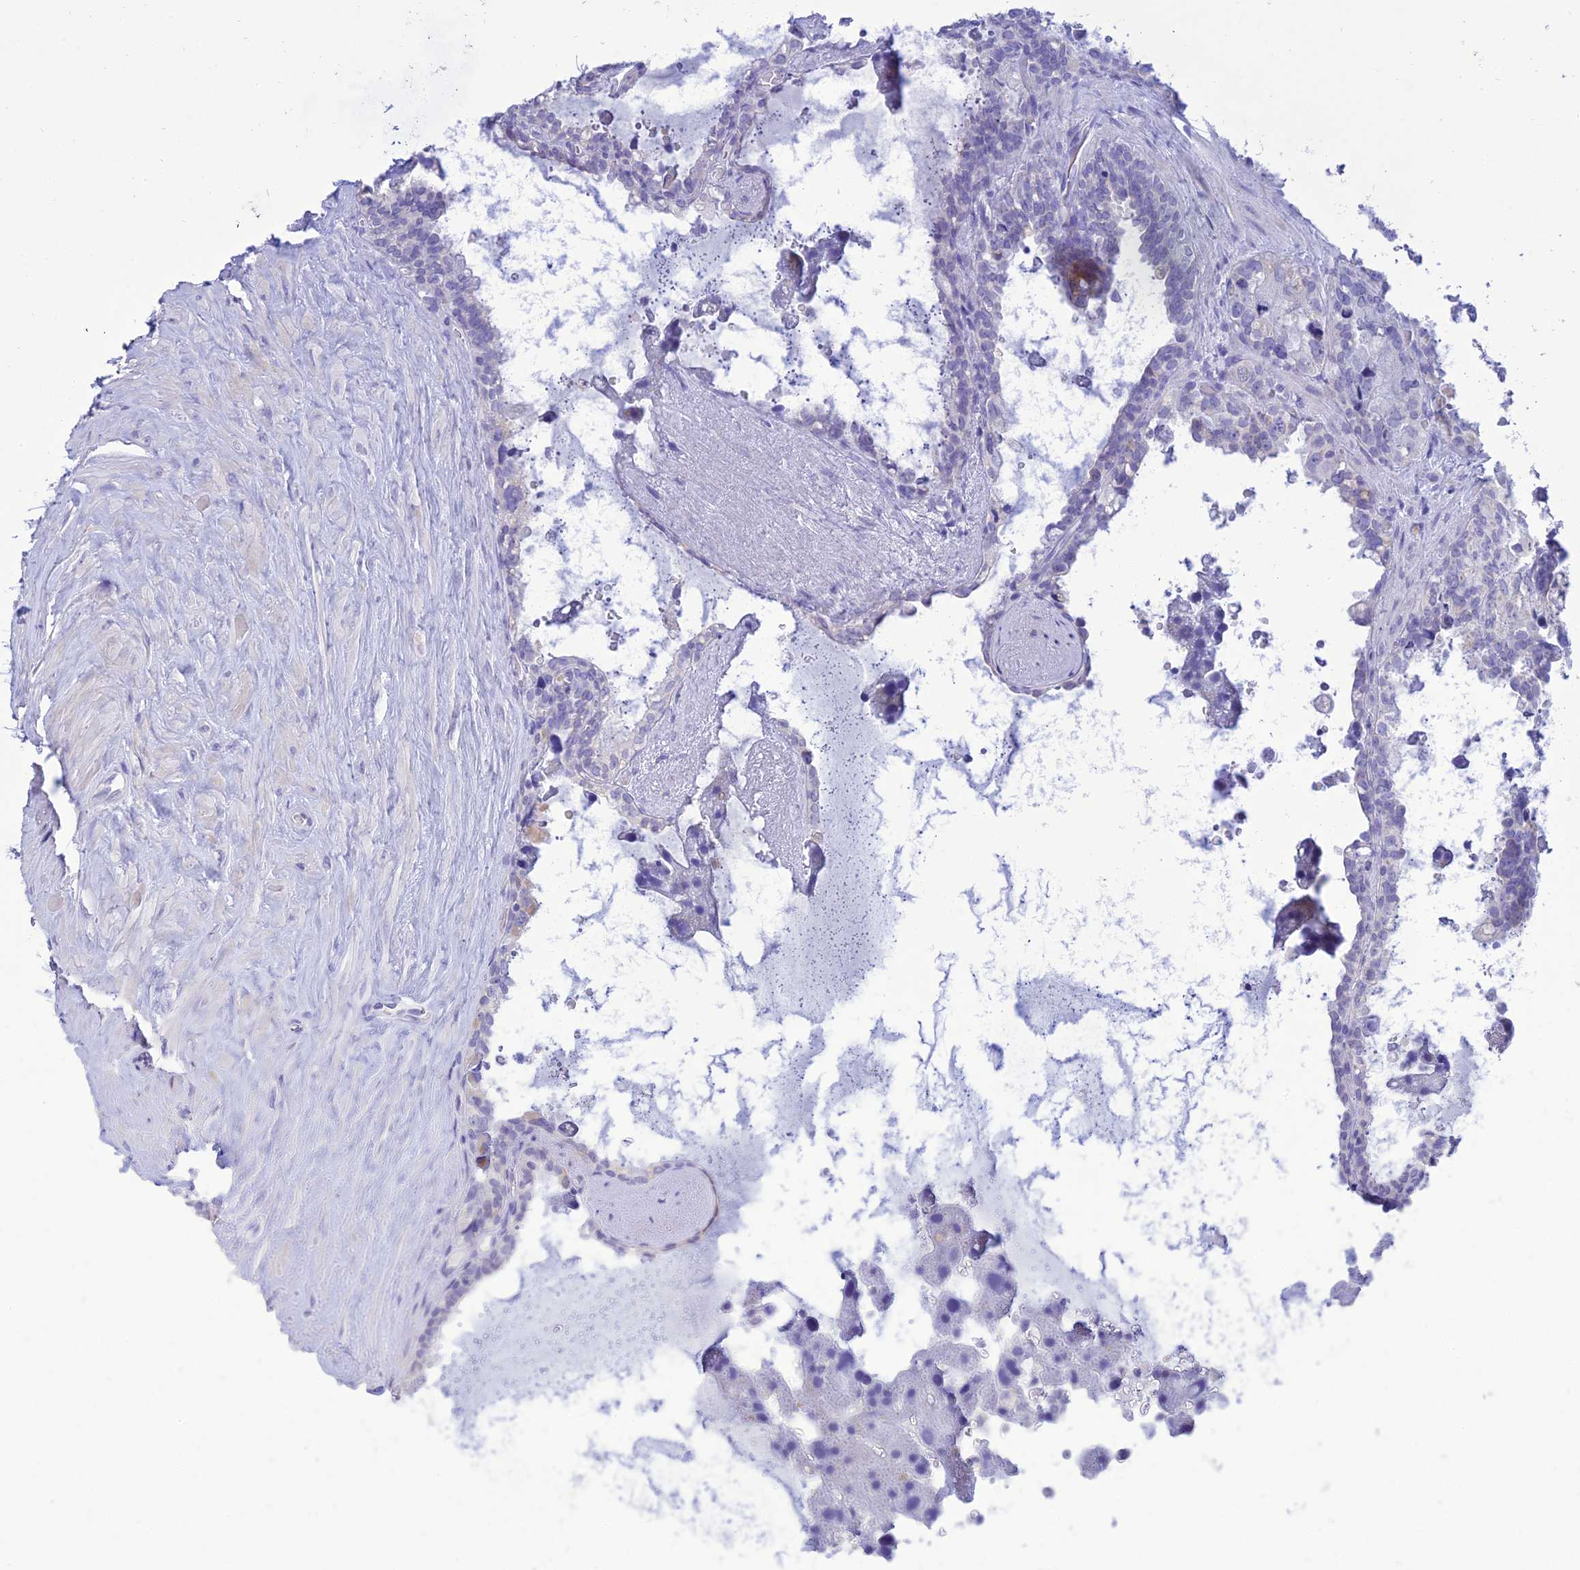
{"staining": {"intensity": "negative", "quantity": "none", "location": "none"}, "tissue": "seminal vesicle", "cell_type": "Glandular cells", "image_type": "normal", "snomed": [{"axis": "morphology", "description": "Normal tissue, NOS"}, {"axis": "topography", "description": "Seminal veicle"}], "caption": "Immunohistochemistry of unremarkable seminal vesicle displays no positivity in glandular cells. (Immunohistochemistry, brightfield microscopy, high magnification).", "gene": "MAL2", "patient": {"sex": "male", "age": 68}}